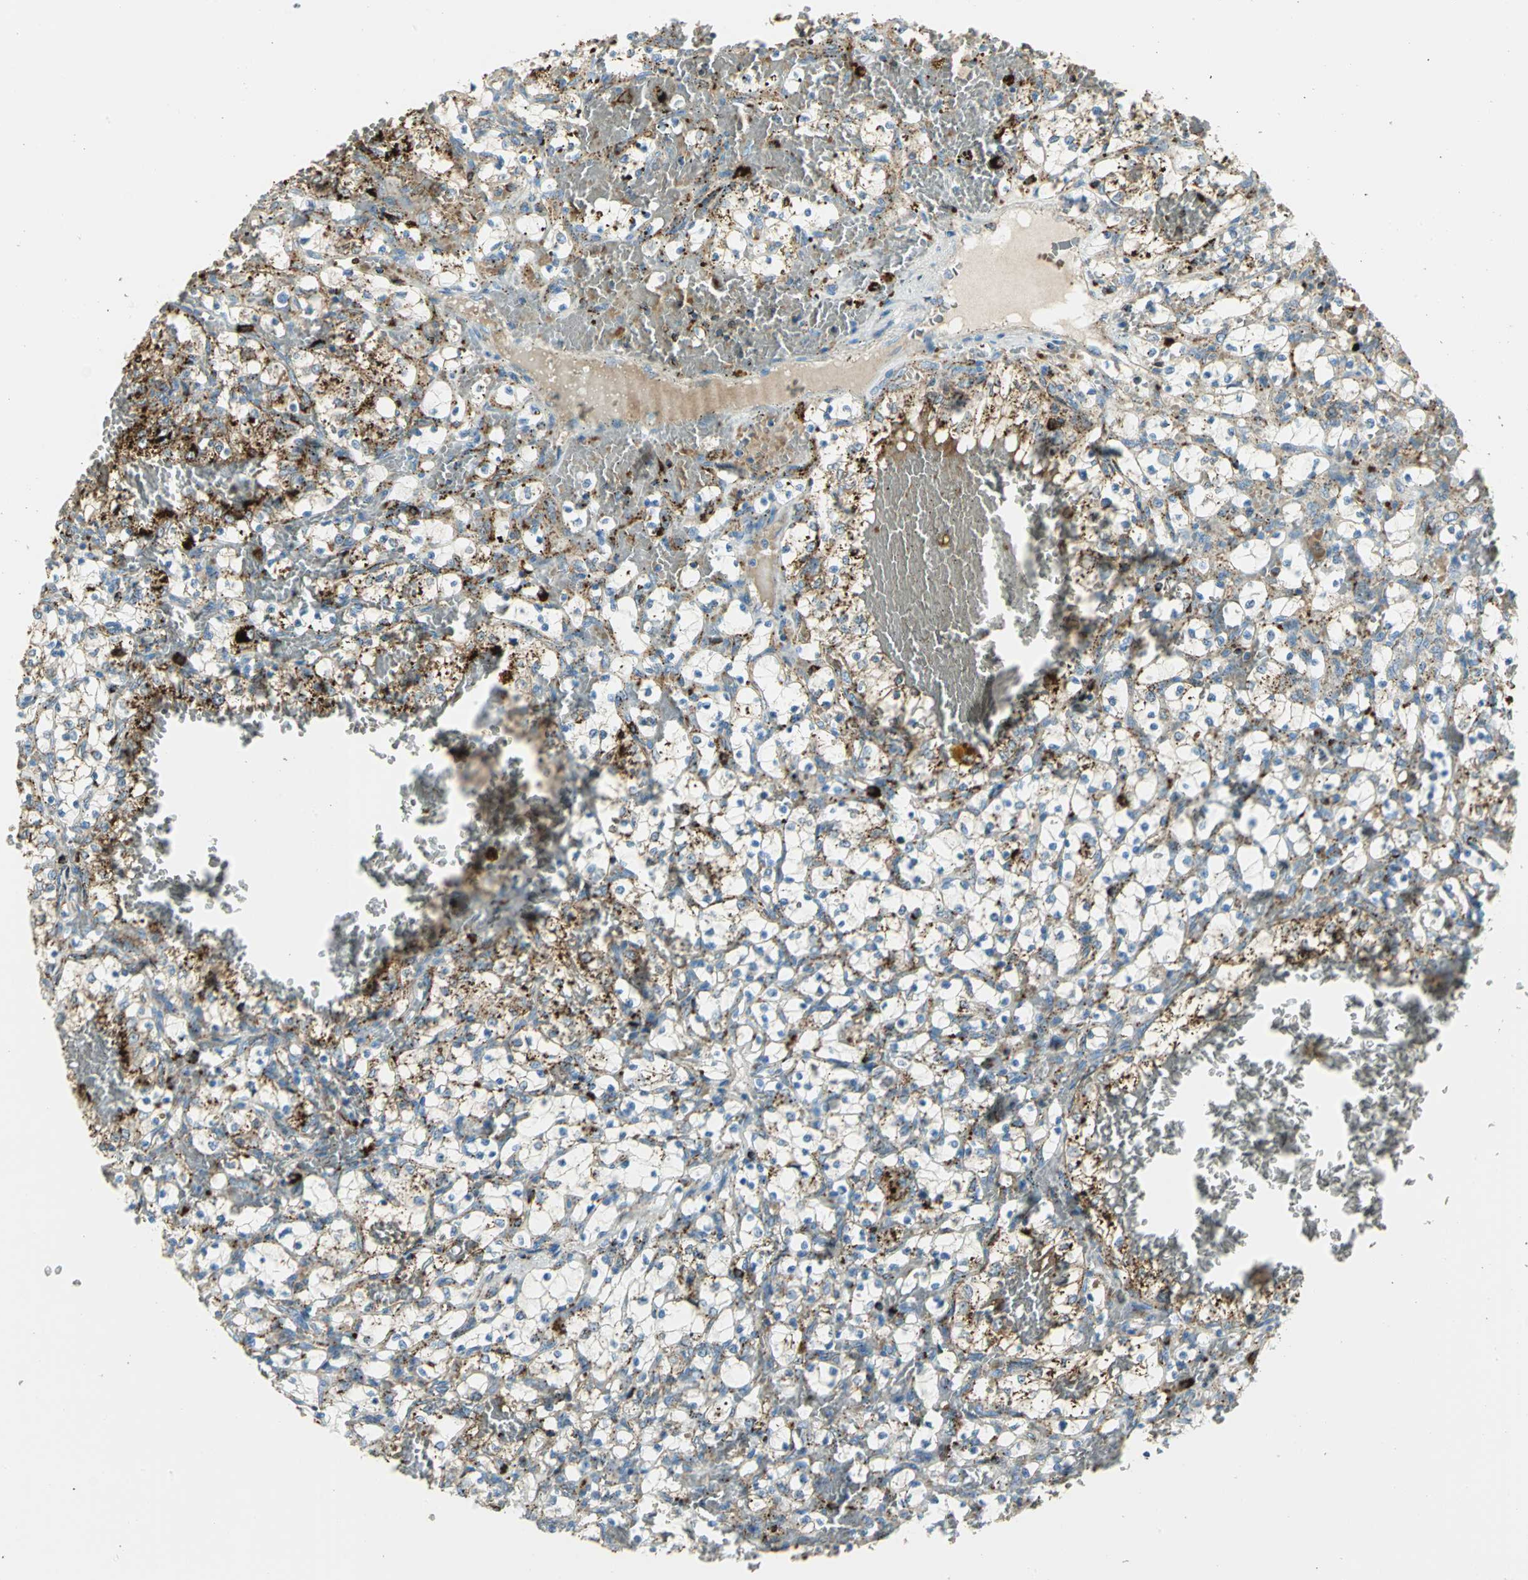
{"staining": {"intensity": "moderate", "quantity": ">75%", "location": "cytoplasmic/membranous"}, "tissue": "renal cancer", "cell_type": "Tumor cells", "image_type": "cancer", "snomed": [{"axis": "morphology", "description": "Adenocarcinoma, NOS"}, {"axis": "topography", "description": "Kidney"}], "caption": "About >75% of tumor cells in human adenocarcinoma (renal) reveal moderate cytoplasmic/membranous protein positivity as visualized by brown immunohistochemical staining.", "gene": "ARSA", "patient": {"sex": "female", "age": 69}}